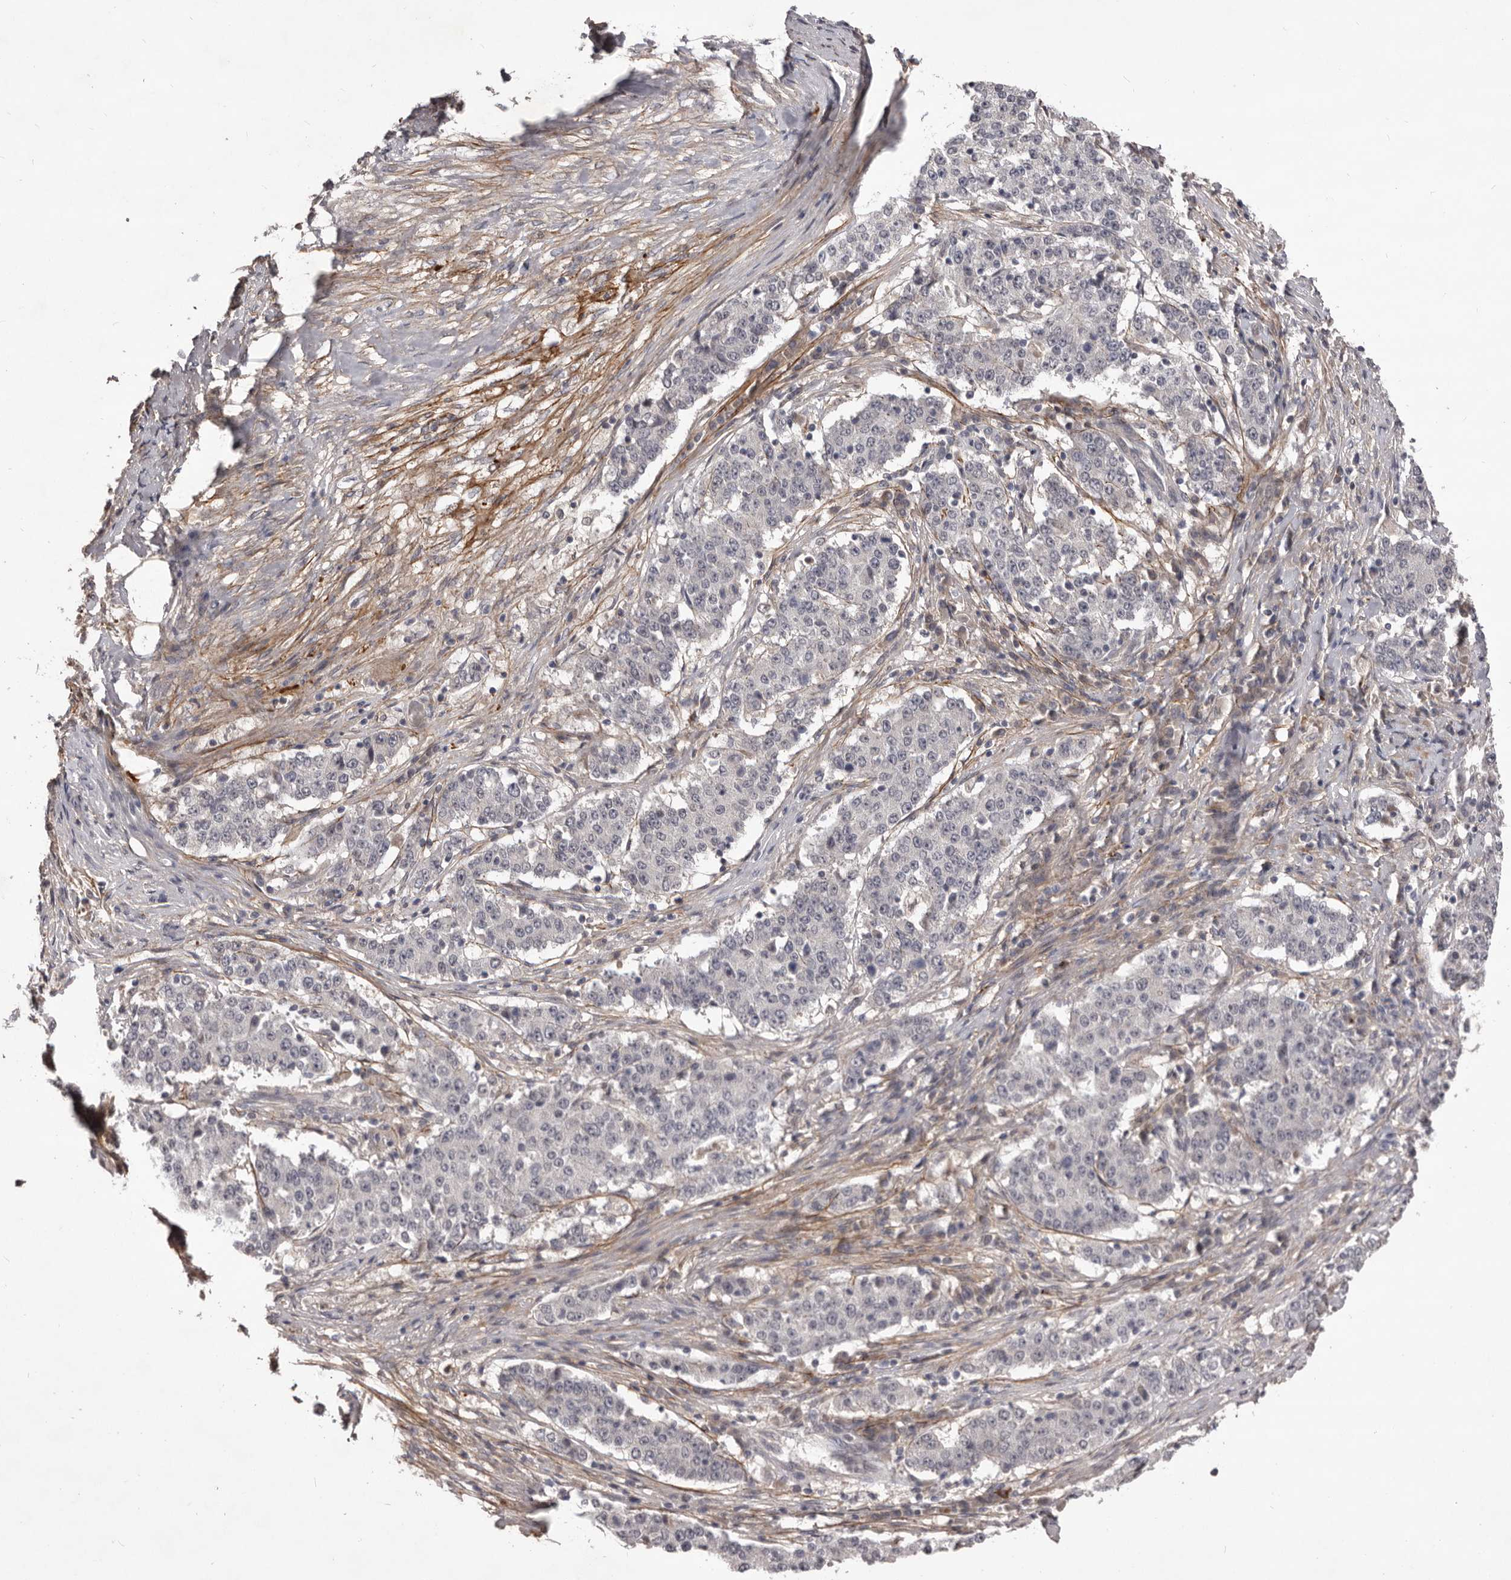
{"staining": {"intensity": "negative", "quantity": "none", "location": "none"}, "tissue": "stomach cancer", "cell_type": "Tumor cells", "image_type": "cancer", "snomed": [{"axis": "morphology", "description": "Adenocarcinoma, NOS"}, {"axis": "topography", "description": "Stomach"}], "caption": "Stomach cancer stained for a protein using immunohistochemistry reveals no staining tumor cells.", "gene": "HBS1L", "patient": {"sex": "male", "age": 59}}